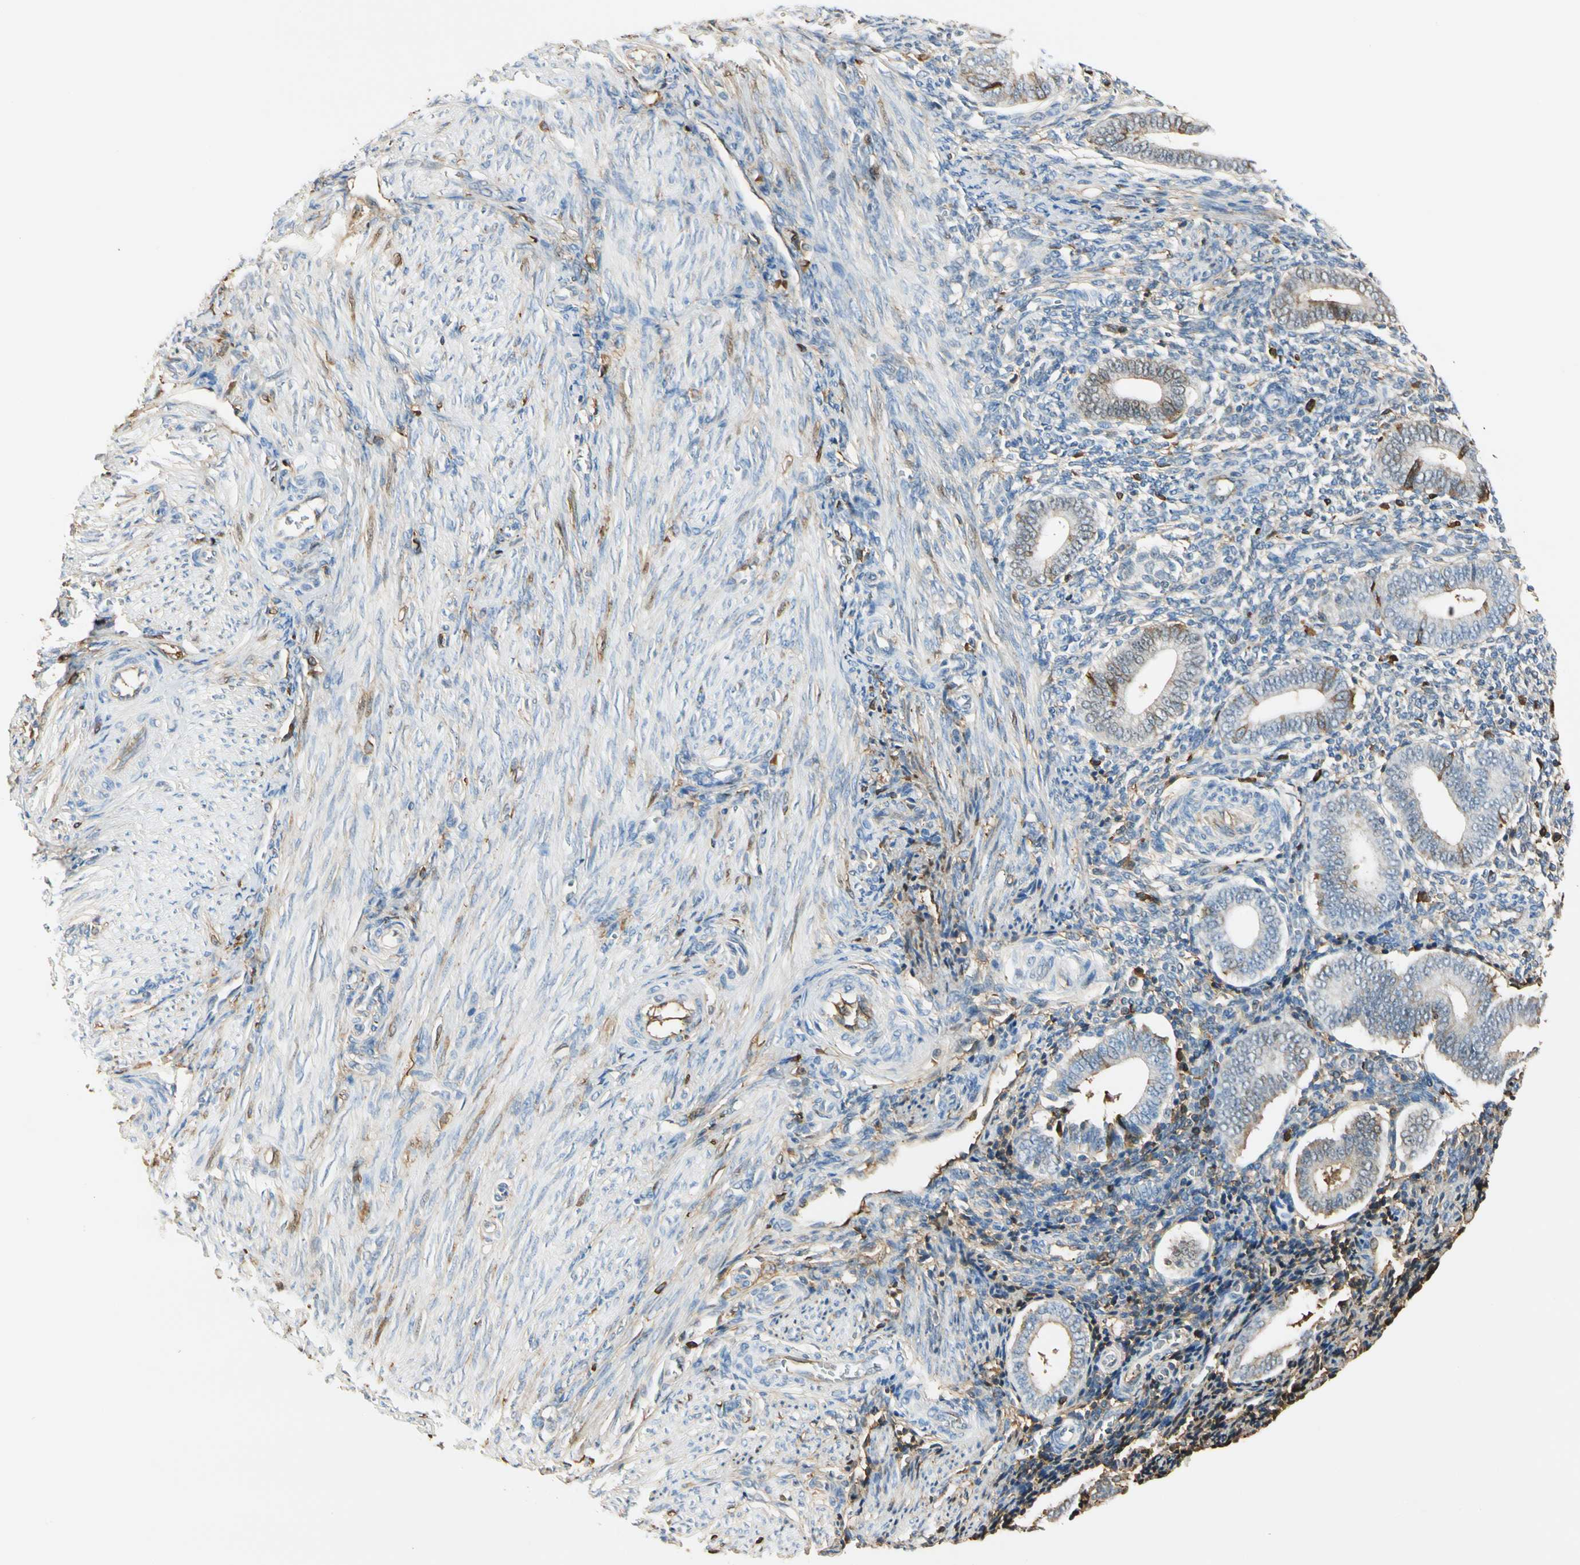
{"staining": {"intensity": "moderate", "quantity": "25%-75%", "location": "cytoplasmic/membranous"}, "tissue": "endometrium", "cell_type": "Cells in endometrial stroma", "image_type": "normal", "snomed": [{"axis": "morphology", "description": "Normal tissue, NOS"}, {"axis": "topography", "description": "Uterus"}, {"axis": "topography", "description": "Endometrium"}], "caption": "Brown immunohistochemical staining in normal endometrium exhibits moderate cytoplasmic/membranous expression in about 25%-75% of cells in endometrial stroma. The protein of interest is stained brown, and the nuclei are stained in blue (DAB IHC with brightfield microscopy, high magnification).", "gene": "LAMB3", "patient": {"sex": "female", "age": 33}}